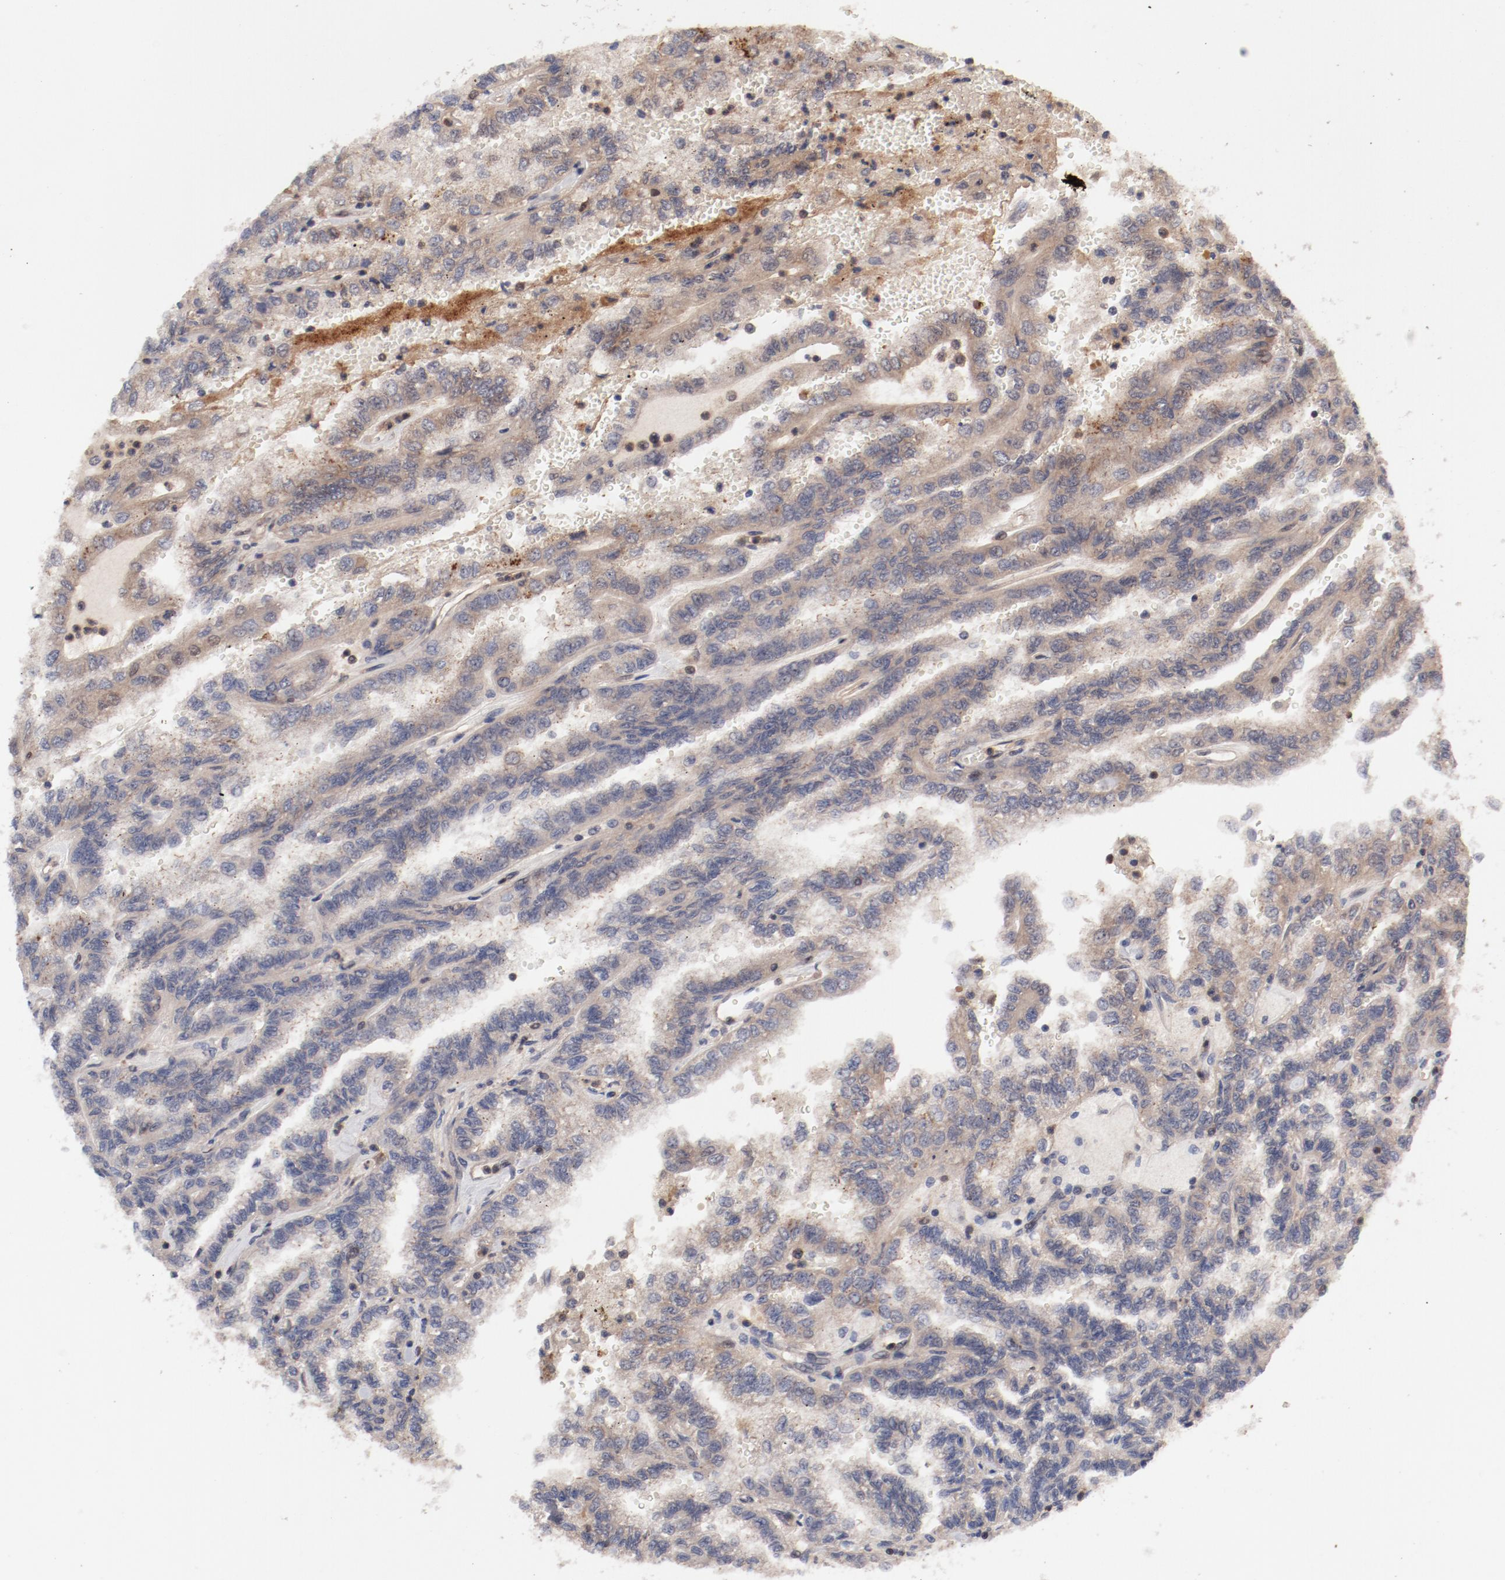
{"staining": {"intensity": "weak", "quantity": ">75%", "location": "cytoplasmic/membranous"}, "tissue": "renal cancer", "cell_type": "Tumor cells", "image_type": "cancer", "snomed": [{"axis": "morphology", "description": "Inflammation, NOS"}, {"axis": "morphology", "description": "Adenocarcinoma, NOS"}, {"axis": "topography", "description": "Kidney"}], "caption": "There is low levels of weak cytoplasmic/membranous expression in tumor cells of renal cancer (adenocarcinoma), as demonstrated by immunohistochemical staining (brown color).", "gene": "GUF1", "patient": {"sex": "male", "age": 68}}